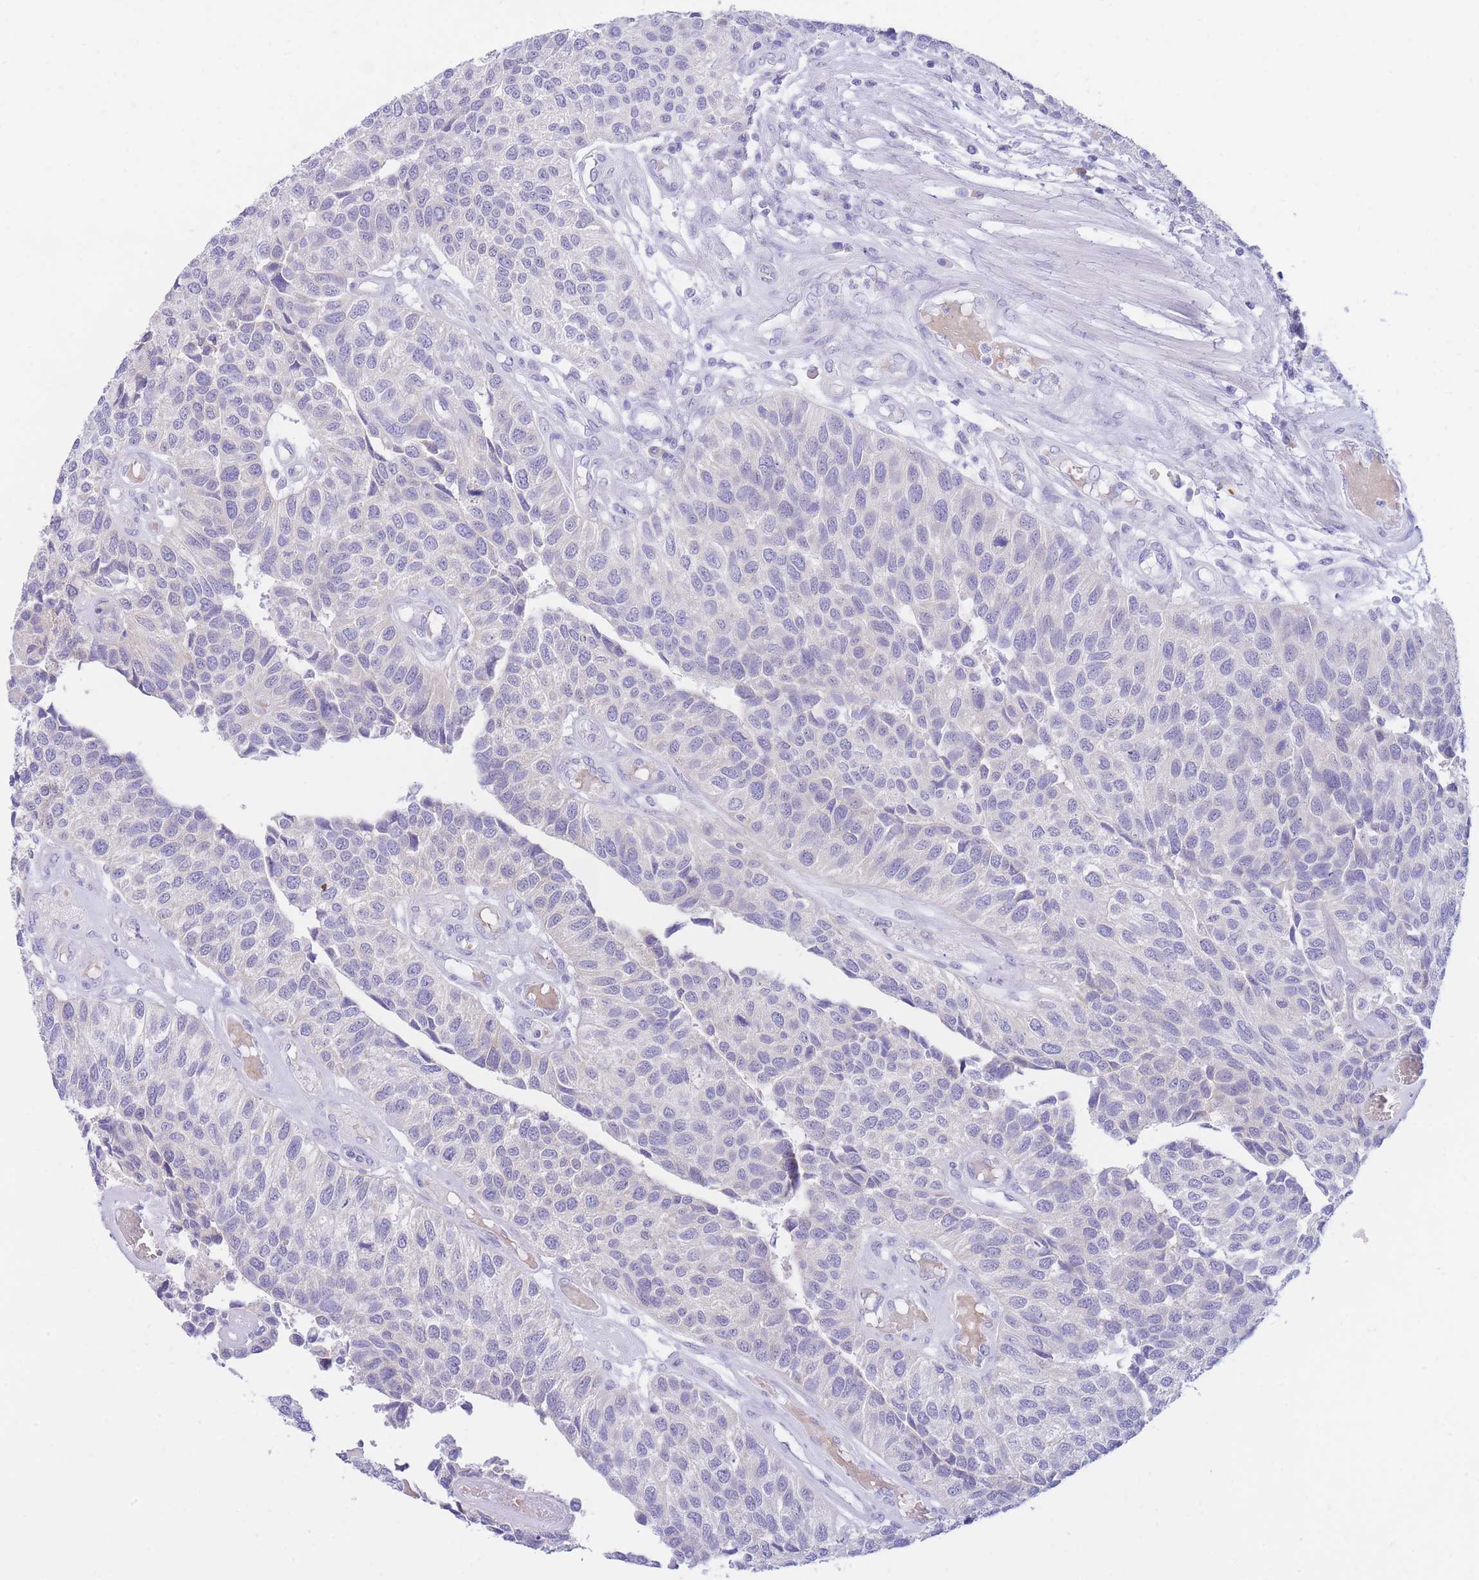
{"staining": {"intensity": "negative", "quantity": "none", "location": "none"}, "tissue": "urothelial cancer", "cell_type": "Tumor cells", "image_type": "cancer", "snomed": [{"axis": "morphology", "description": "Urothelial carcinoma, NOS"}, {"axis": "topography", "description": "Urinary bladder"}], "caption": "DAB immunohistochemical staining of human transitional cell carcinoma shows no significant expression in tumor cells.", "gene": "SSUH2", "patient": {"sex": "male", "age": 55}}